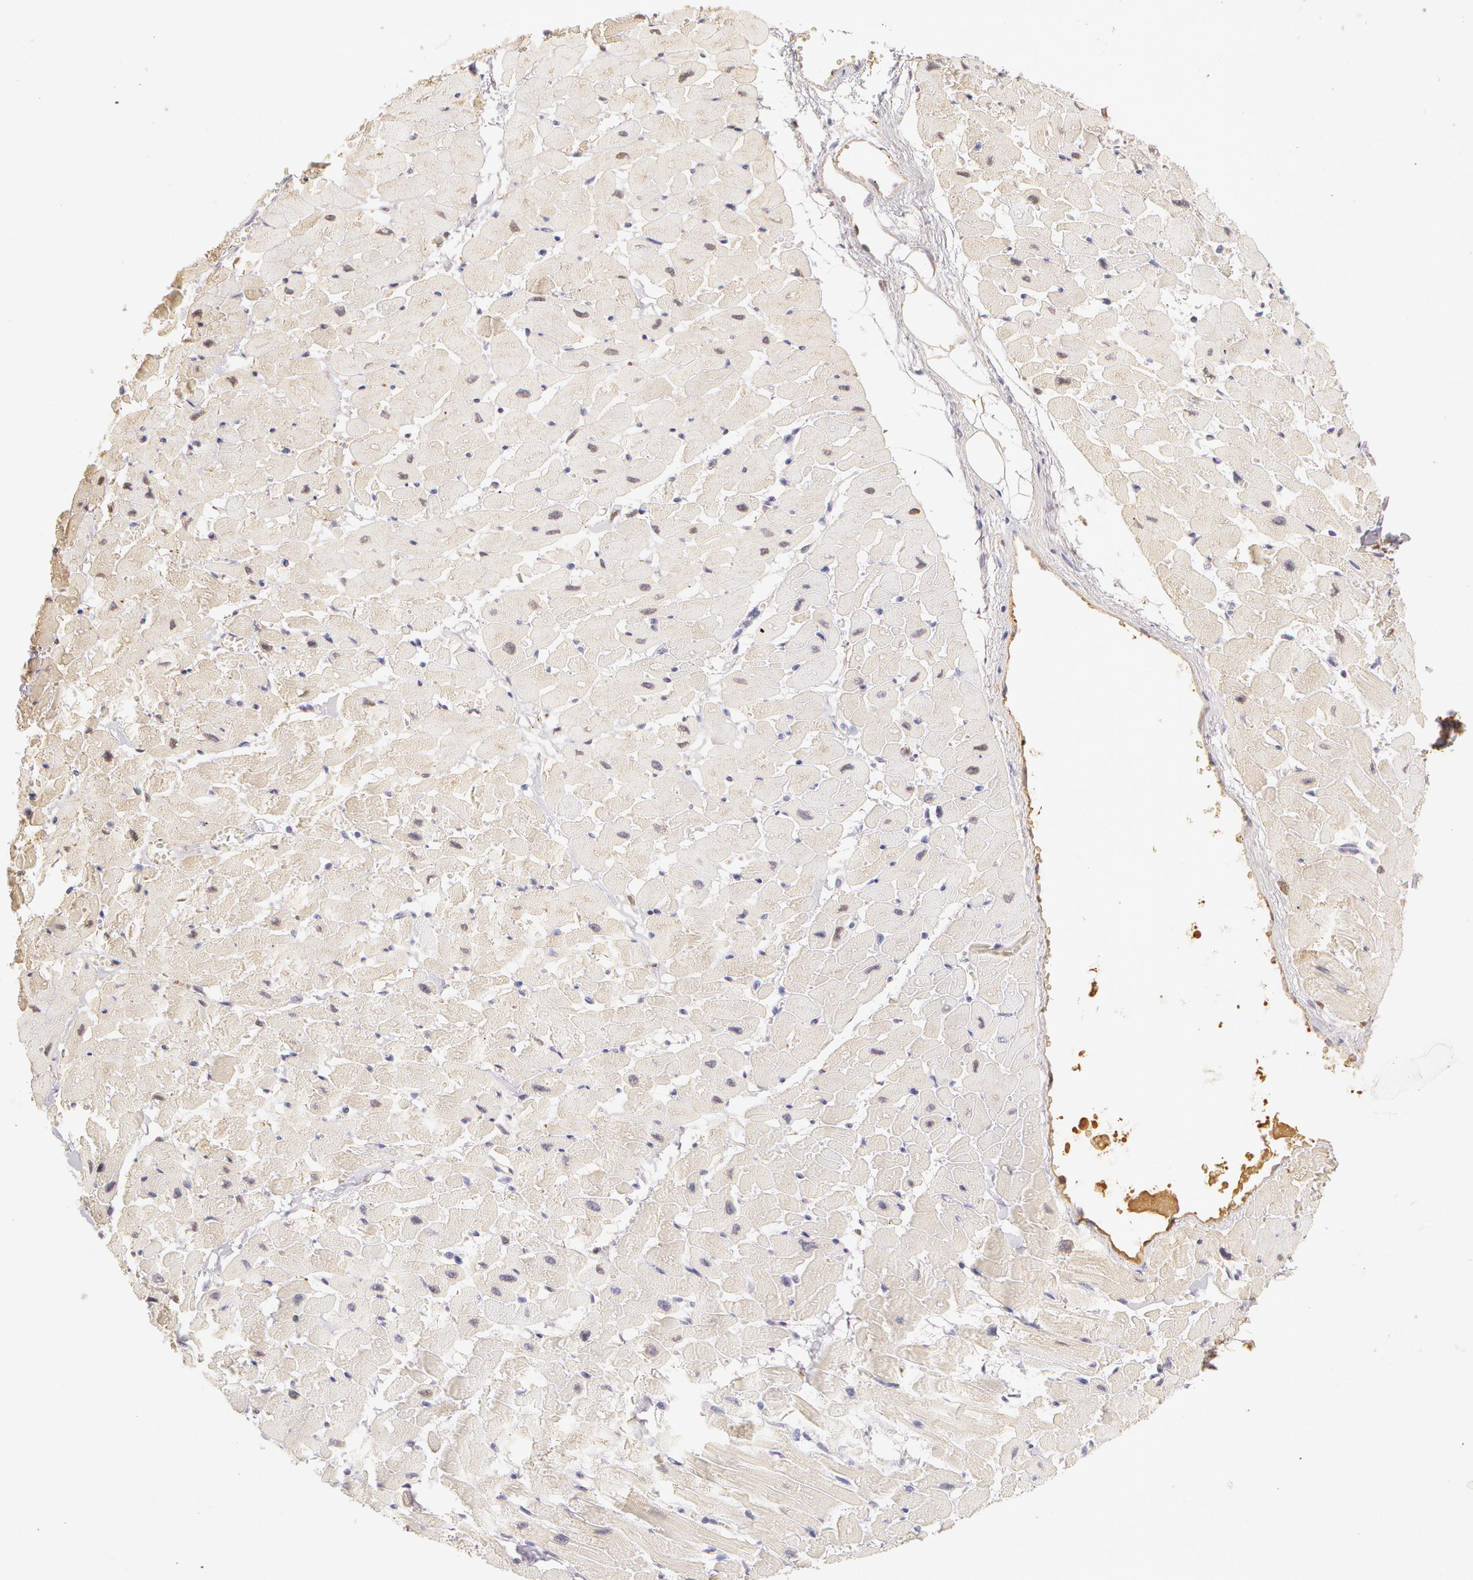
{"staining": {"intensity": "negative", "quantity": "none", "location": "none"}, "tissue": "heart muscle", "cell_type": "Cardiomyocytes", "image_type": "normal", "snomed": [{"axis": "morphology", "description": "Normal tissue, NOS"}, {"axis": "topography", "description": "Heart"}], "caption": "This is an immunohistochemistry (IHC) image of normal human heart muscle. There is no expression in cardiomyocytes.", "gene": "AHSG", "patient": {"sex": "female", "age": 19}}